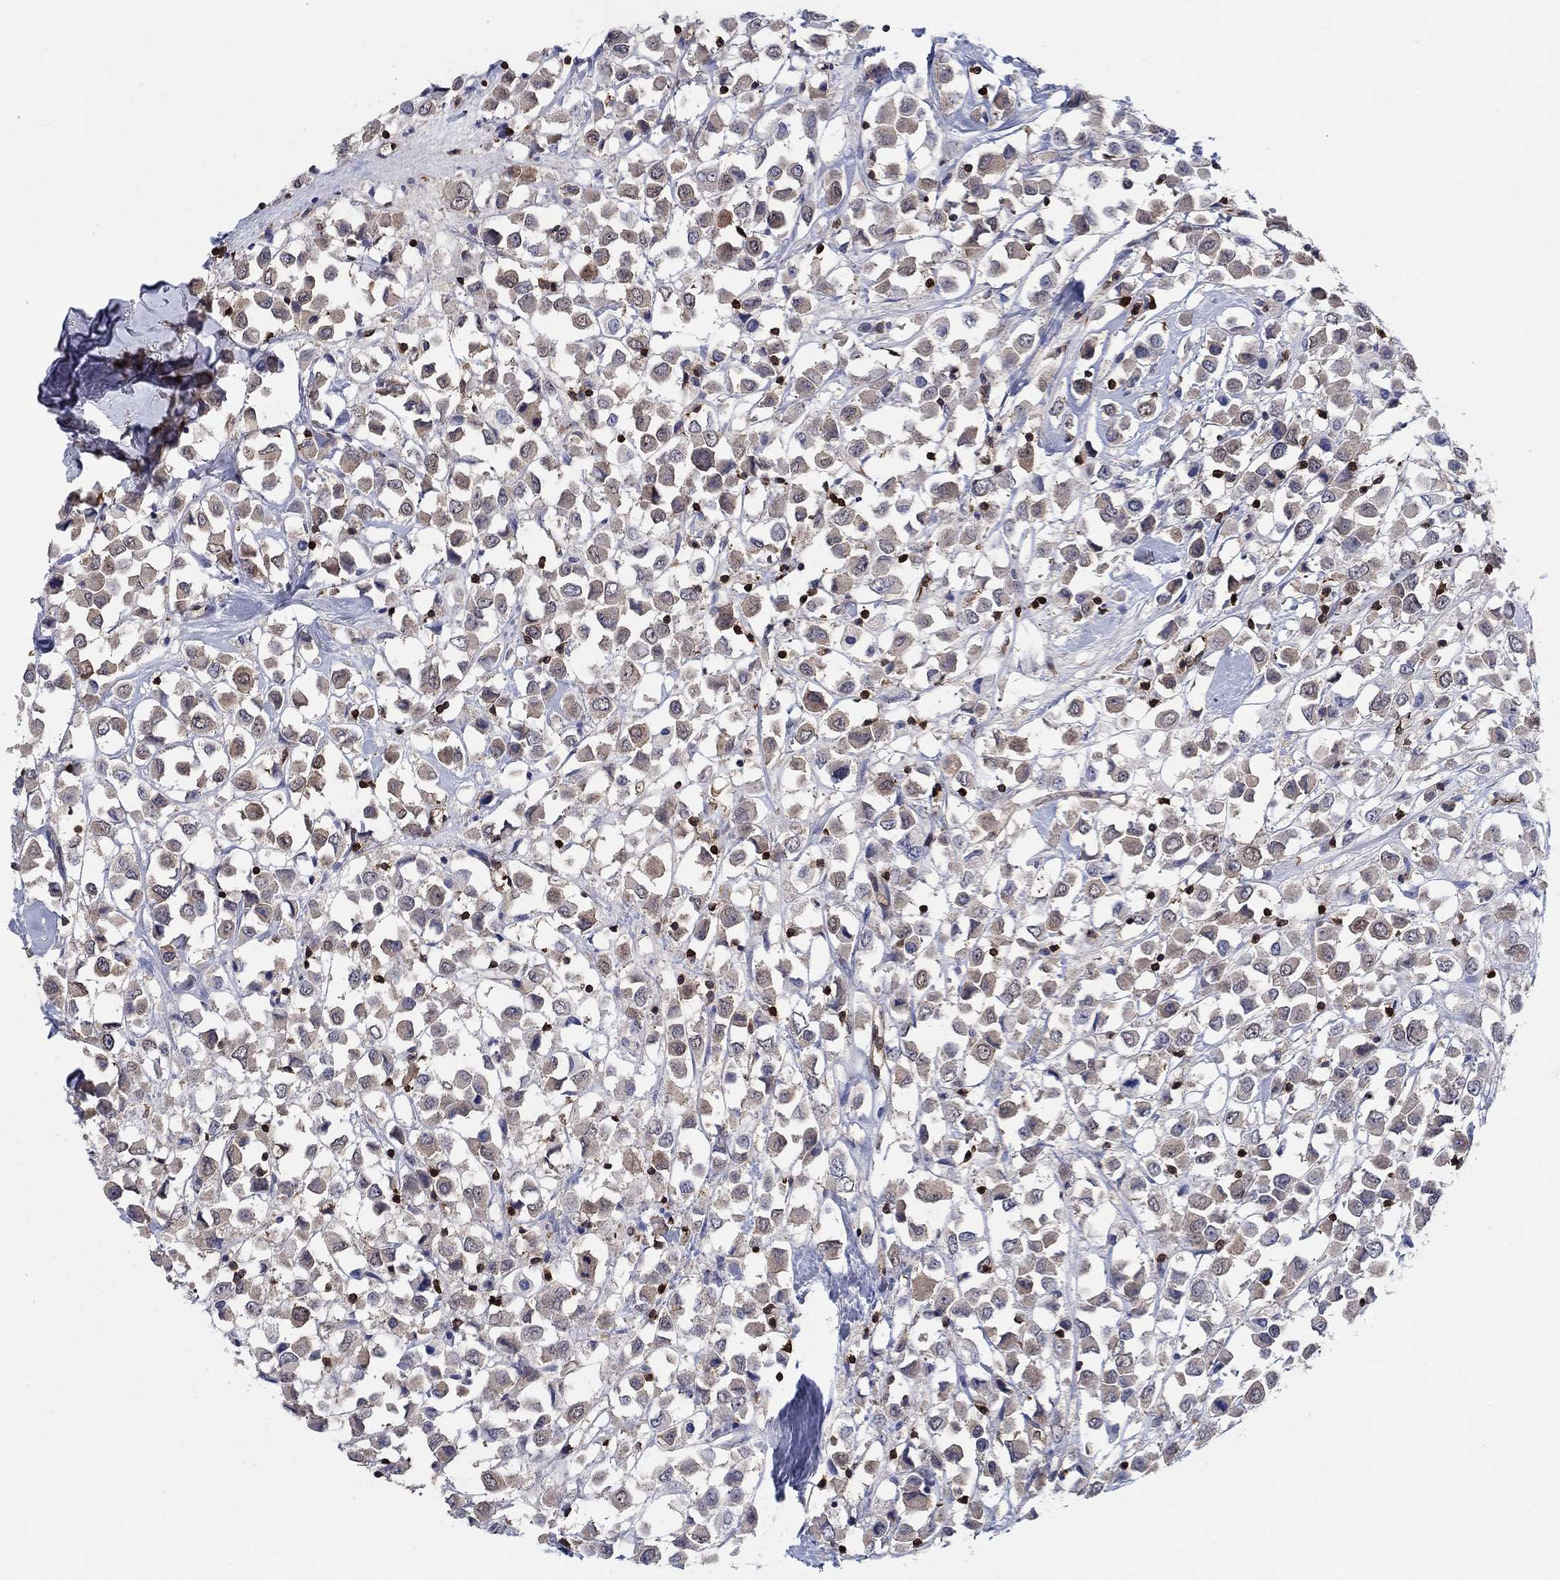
{"staining": {"intensity": "weak", "quantity": "25%-75%", "location": "cytoplasmic/membranous"}, "tissue": "breast cancer", "cell_type": "Tumor cells", "image_type": "cancer", "snomed": [{"axis": "morphology", "description": "Duct carcinoma"}, {"axis": "topography", "description": "Breast"}], "caption": "A brown stain shows weak cytoplasmic/membranous staining of a protein in human breast infiltrating ductal carcinoma tumor cells. Using DAB (brown) and hematoxylin (blue) stains, captured at high magnification using brightfield microscopy.", "gene": "AGFG2", "patient": {"sex": "female", "age": 61}}